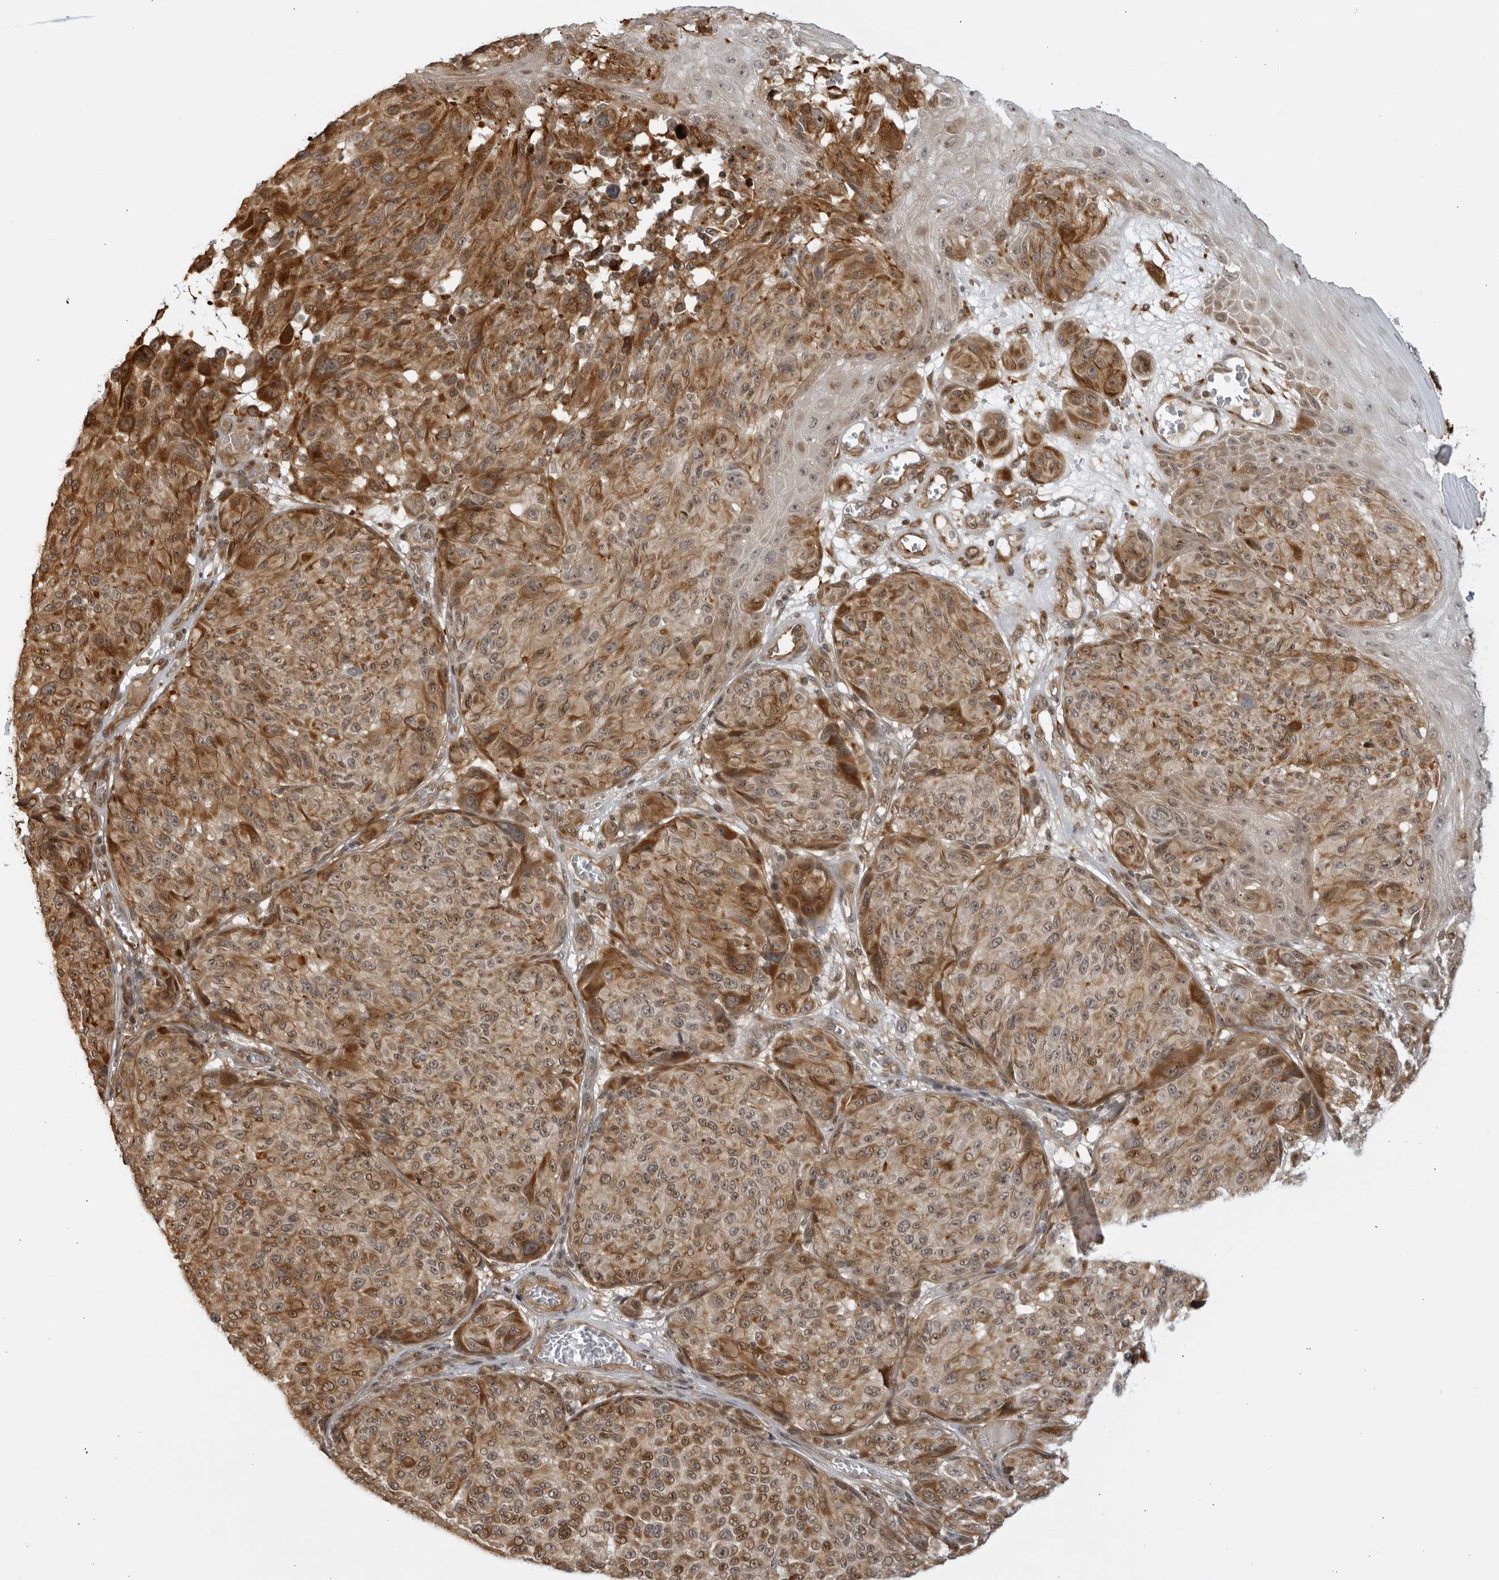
{"staining": {"intensity": "moderate", "quantity": ">75%", "location": "cytoplasmic/membranous,nuclear"}, "tissue": "melanoma", "cell_type": "Tumor cells", "image_type": "cancer", "snomed": [{"axis": "morphology", "description": "Malignant melanoma, NOS"}, {"axis": "topography", "description": "Skin"}], "caption": "About >75% of tumor cells in melanoma reveal moderate cytoplasmic/membranous and nuclear protein staining as visualized by brown immunohistochemical staining.", "gene": "TCF21", "patient": {"sex": "male", "age": 83}}